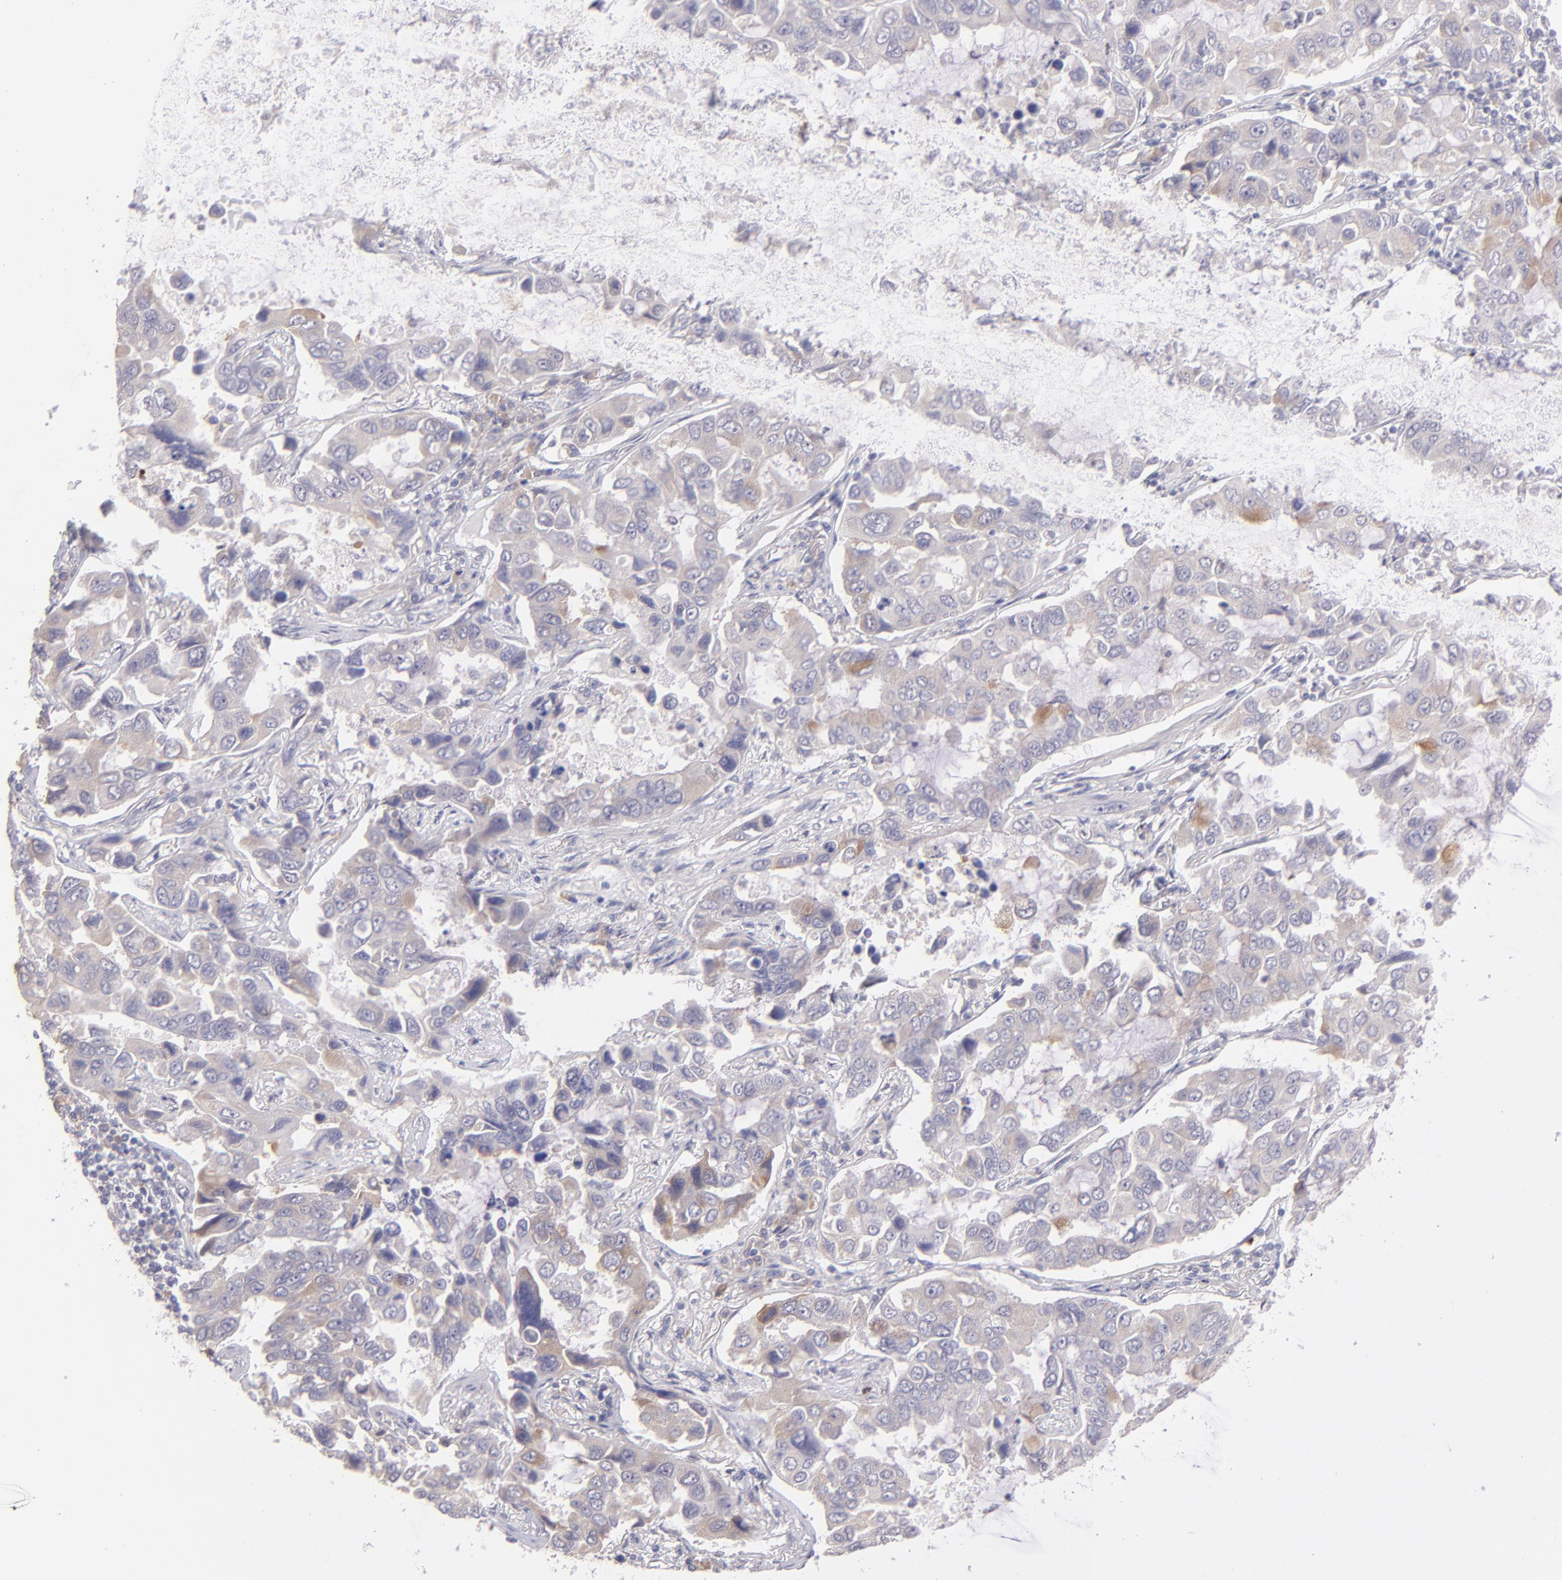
{"staining": {"intensity": "negative", "quantity": "none", "location": "none"}, "tissue": "lung cancer", "cell_type": "Tumor cells", "image_type": "cancer", "snomed": [{"axis": "morphology", "description": "Adenocarcinoma, NOS"}, {"axis": "topography", "description": "Lung"}], "caption": "Tumor cells are negative for brown protein staining in adenocarcinoma (lung).", "gene": "TRAF3", "patient": {"sex": "male", "age": 64}}